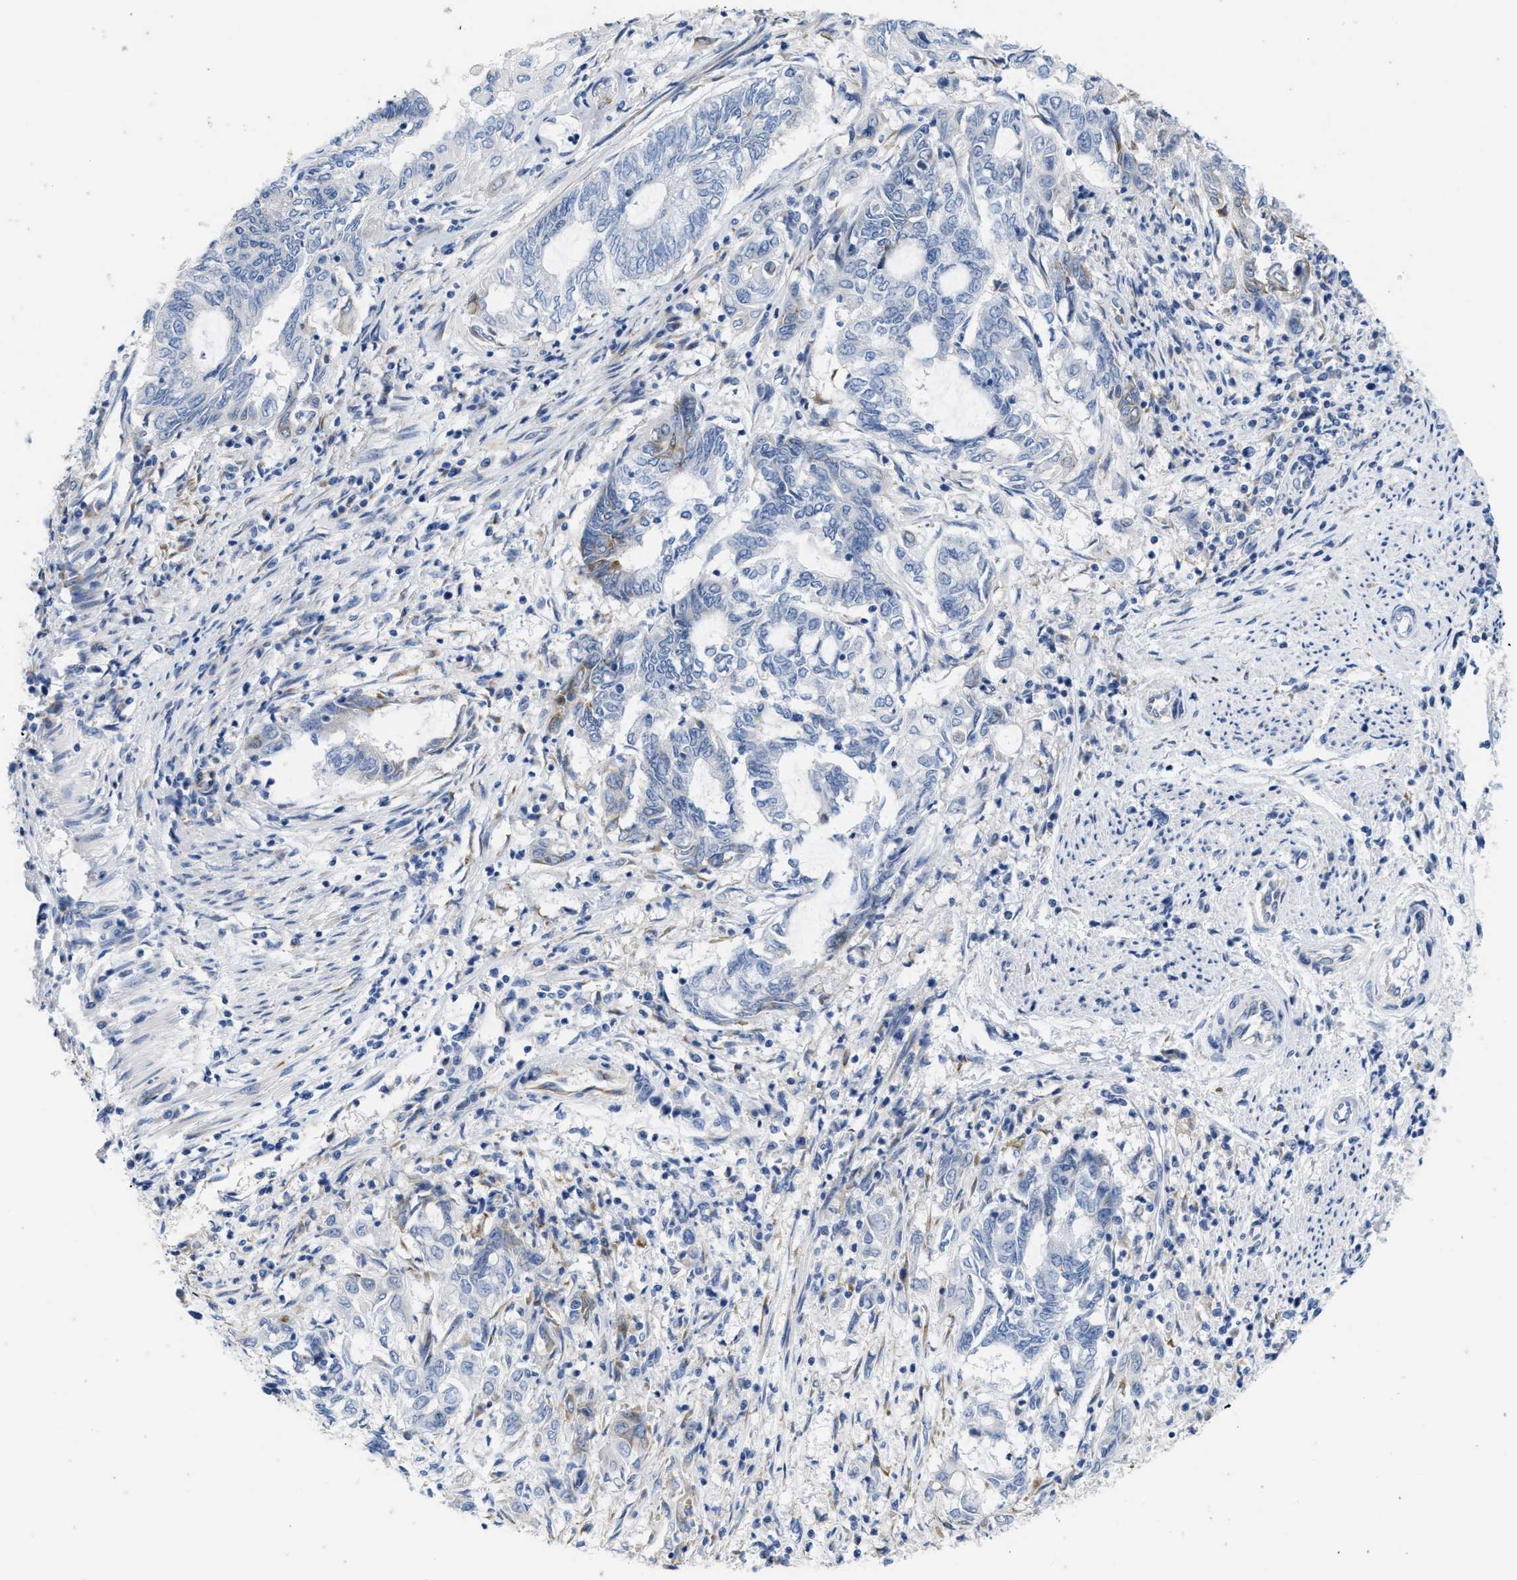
{"staining": {"intensity": "negative", "quantity": "none", "location": "none"}, "tissue": "endometrial cancer", "cell_type": "Tumor cells", "image_type": "cancer", "snomed": [{"axis": "morphology", "description": "Adenocarcinoma, NOS"}, {"axis": "topography", "description": "Uterus"}, {"axis": "topography", "description": "Endometrium"}], "caption": "IHC photomicrograph of neoplastic tissue: endometrial cancer stained with DAB reveals no significant protein staining in tumor cells. Nuclei are stained in blue.", "gene": "ABCB11", "patient": {"sex": "female", "age": 70}}